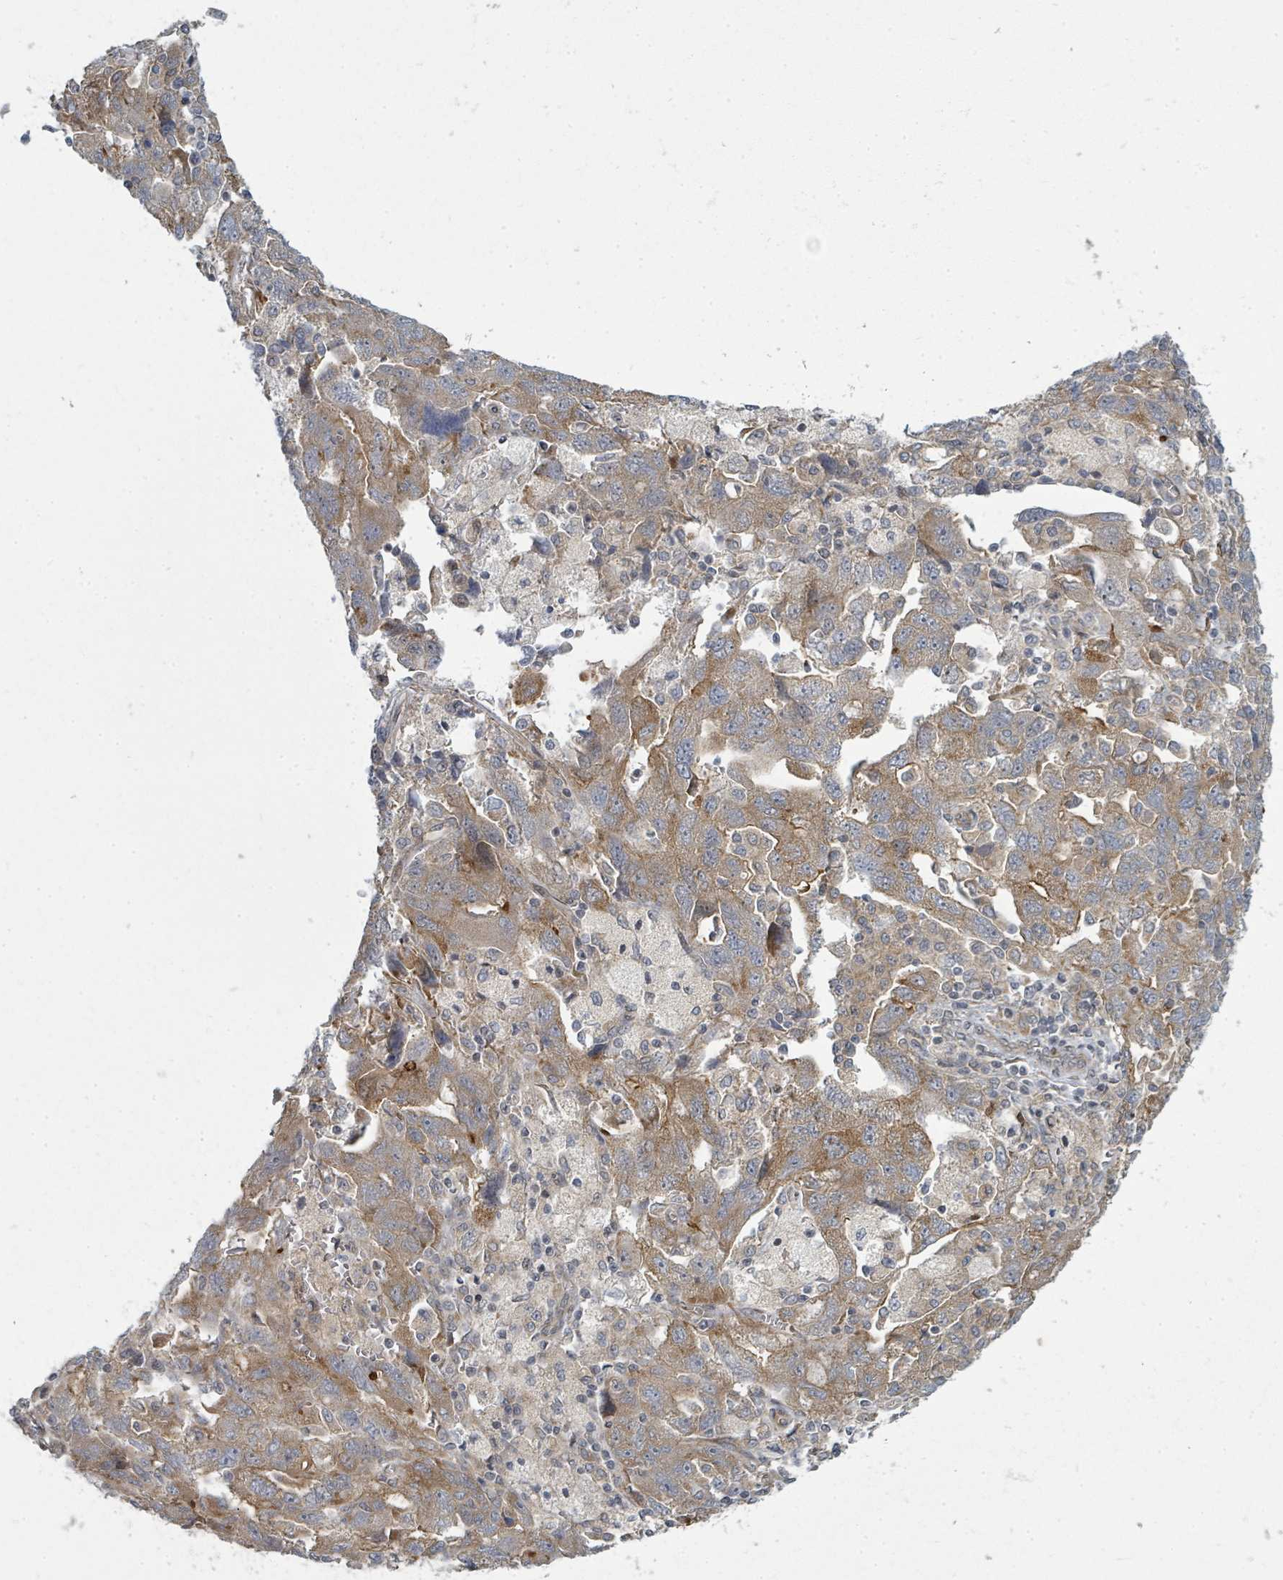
{"staining": {"intensity": "moderate", "quantity": ">75%", "location": "cytoplasmic/membranous"}, "tissue": "ovarian cancer", "cell_type": "Tumor cells", "image_type": "cancer", "snomed": [{"axis": "morphology", "description": "Carcinoma, NOS"}, {"axis": "morphology", "description": "Cystadenocarcinoma, serous, NOS"}, {"axis": "topography", "description": "Ovary"}], "caption": "Immunohistochemical staining of ovarian cancer (carcinoma) reveals moderate cytoplasmic/membranous protein expression in approximately >75% of tumor cells.", "gene": "PSMG2", "patient": {"sex": "female", "age": 69}}